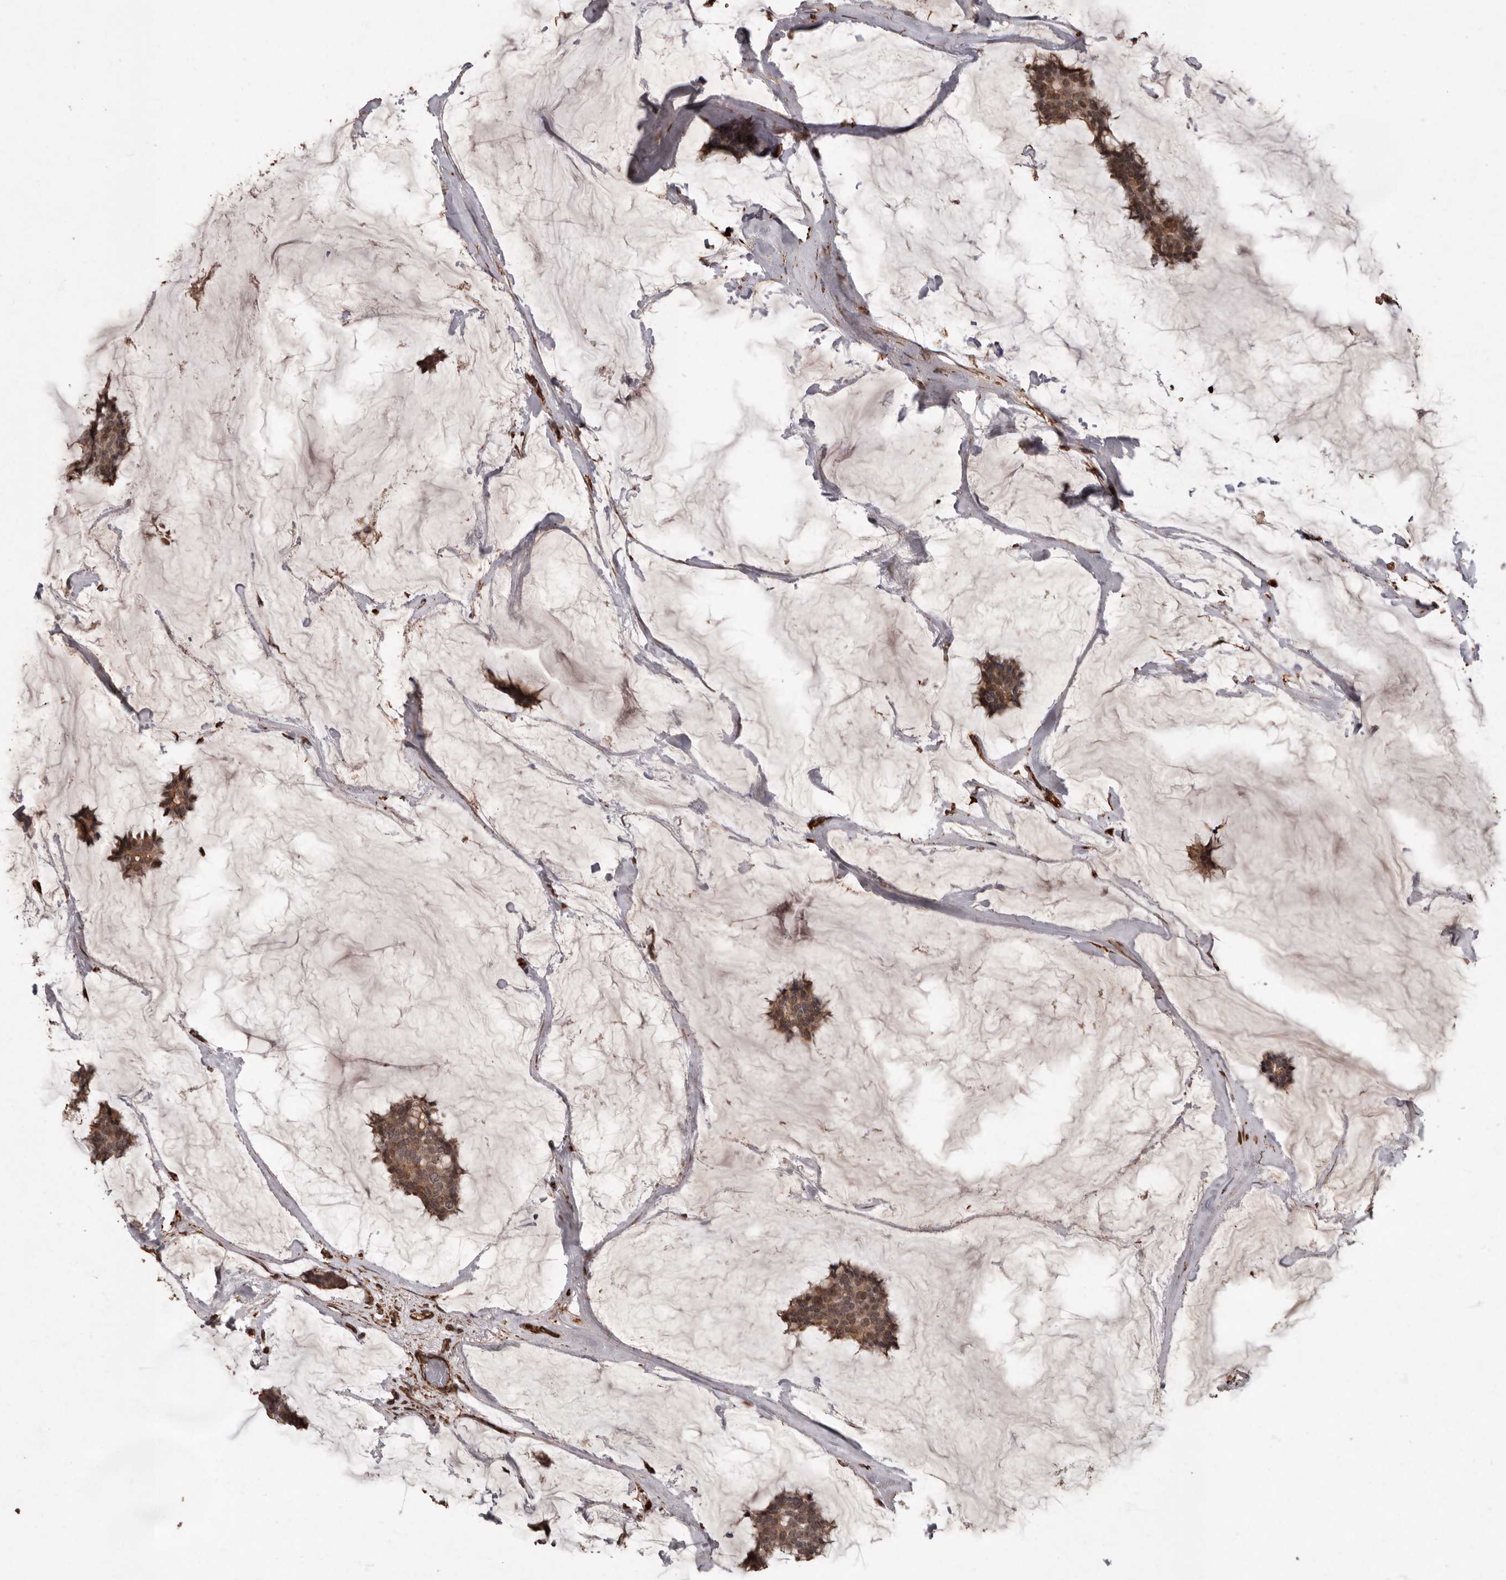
{"staining": {"intensity": "moderate", "quantity": ">75%", "location": "cytoplasmic/membranous,nuclear"}, "tissue": "breast cancer", "cell_type": "Tumor cells", "image_type": "cancer", "snomed": [{"axis": "morphology", "description": "Duct carcinoma"}, {"axis": "topography", "description": "Breast"}], "caption": "Breast cancer (invasive ductal carcinoma) stained with immunohistochemistry (IHC) reveals moderate cytoplasmic/membranous and nuclear positivity in approximately >75% of tumor cells.", "gene": "BRAT1", "patient": {"sex": "female", "age": 93}}